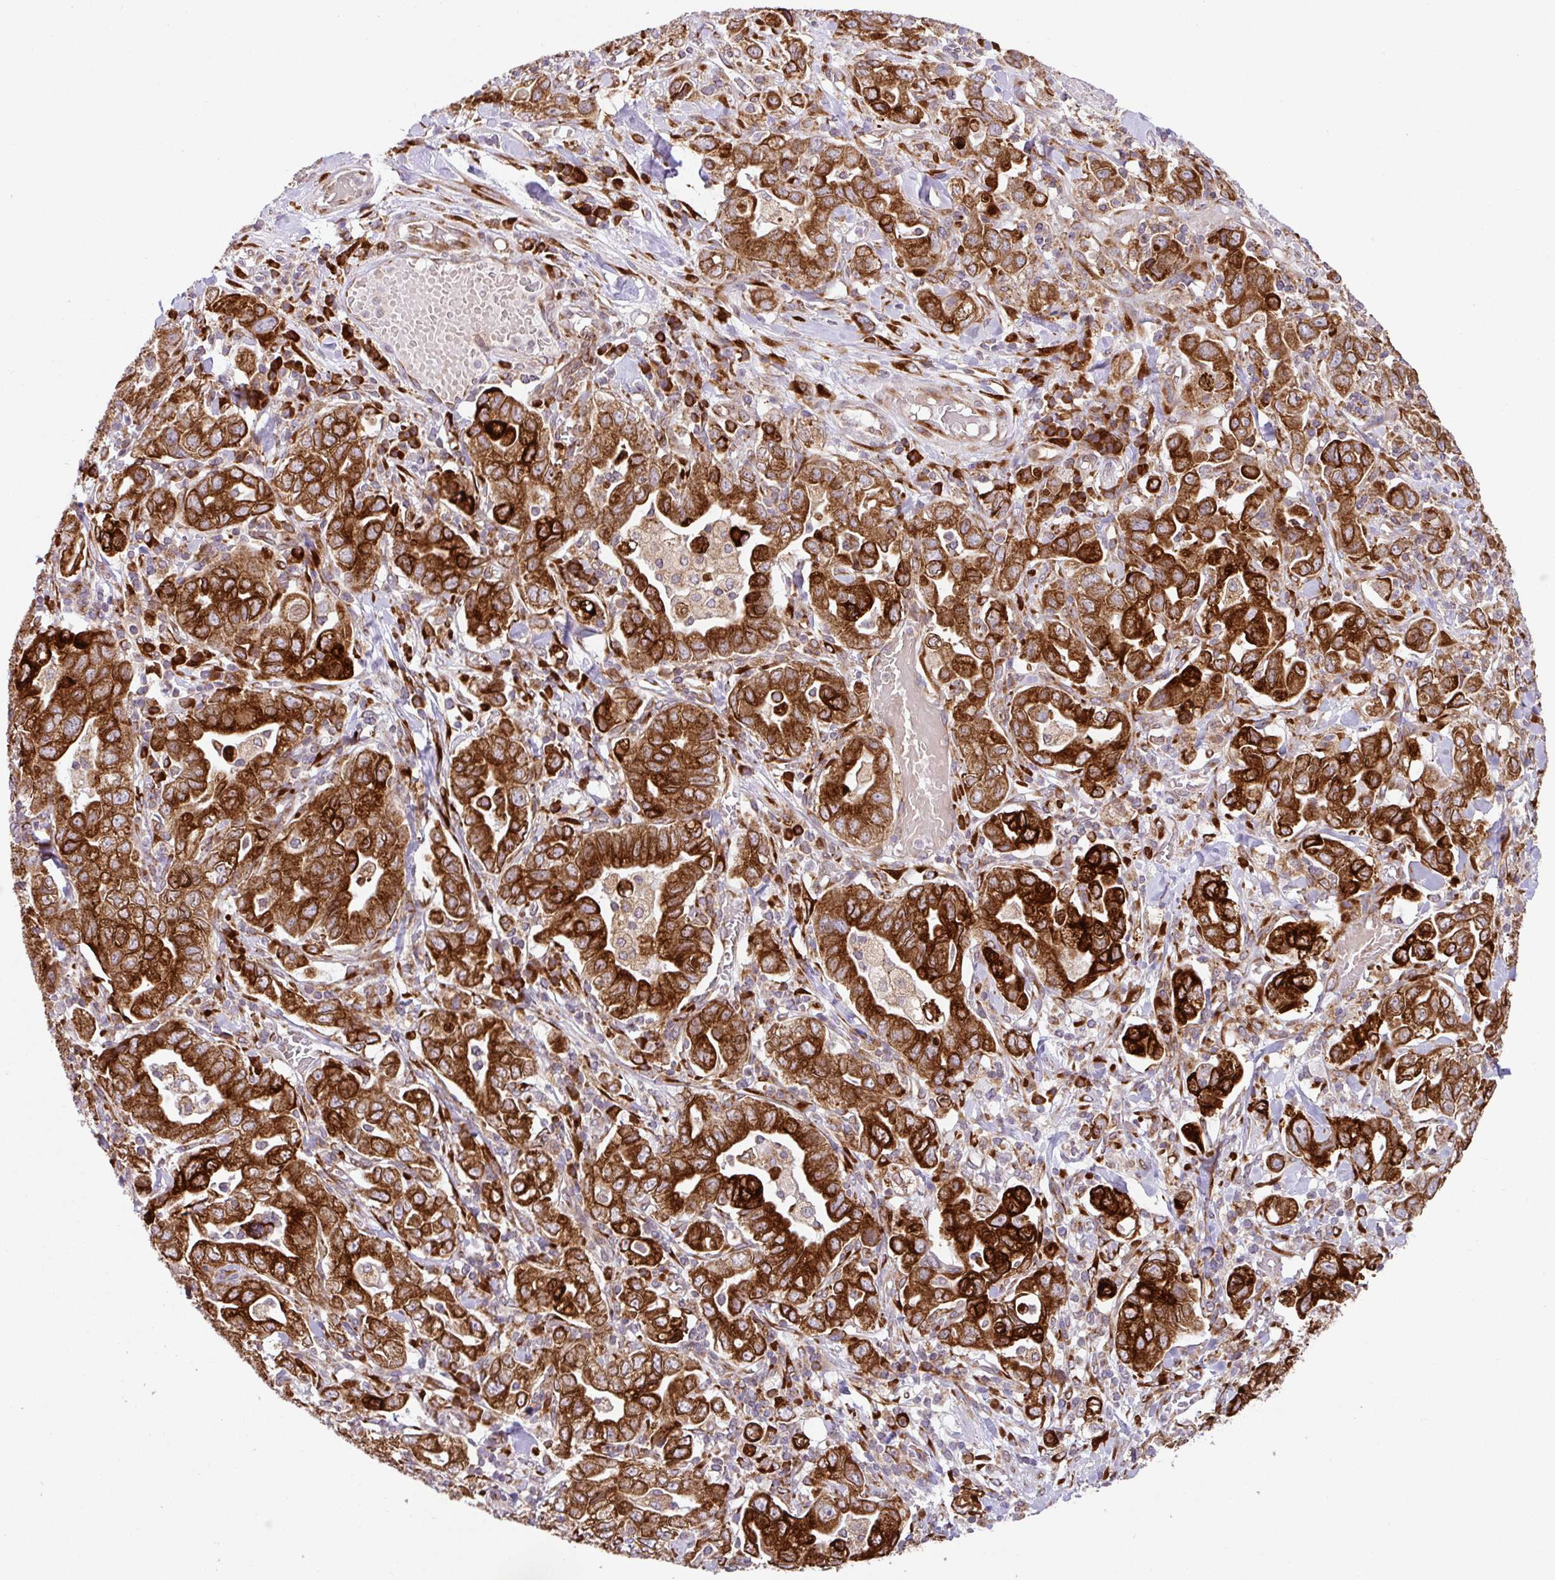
{"staining": {"intensity": "strong", "quantity": ">75%", "location": "cytoplasmic/membranous"}, "tissue": "stomach cancer", "cell_type": "Tumor cells", "image_type": "cancer", "snomed": [{"axis": "morphology", "description": "Adenocarcinoma, NOS"}, {"axis": "topography", "description": "Stomach, upper"}, {"axis": "topography", "description": "Stomach"}], "caption": "Stomach adenocarcinoma stained with a protein marker shows strong staining in tumor cells.", "gene": "SLC39A7", "patient": {"sex": "male", "age": 62}}